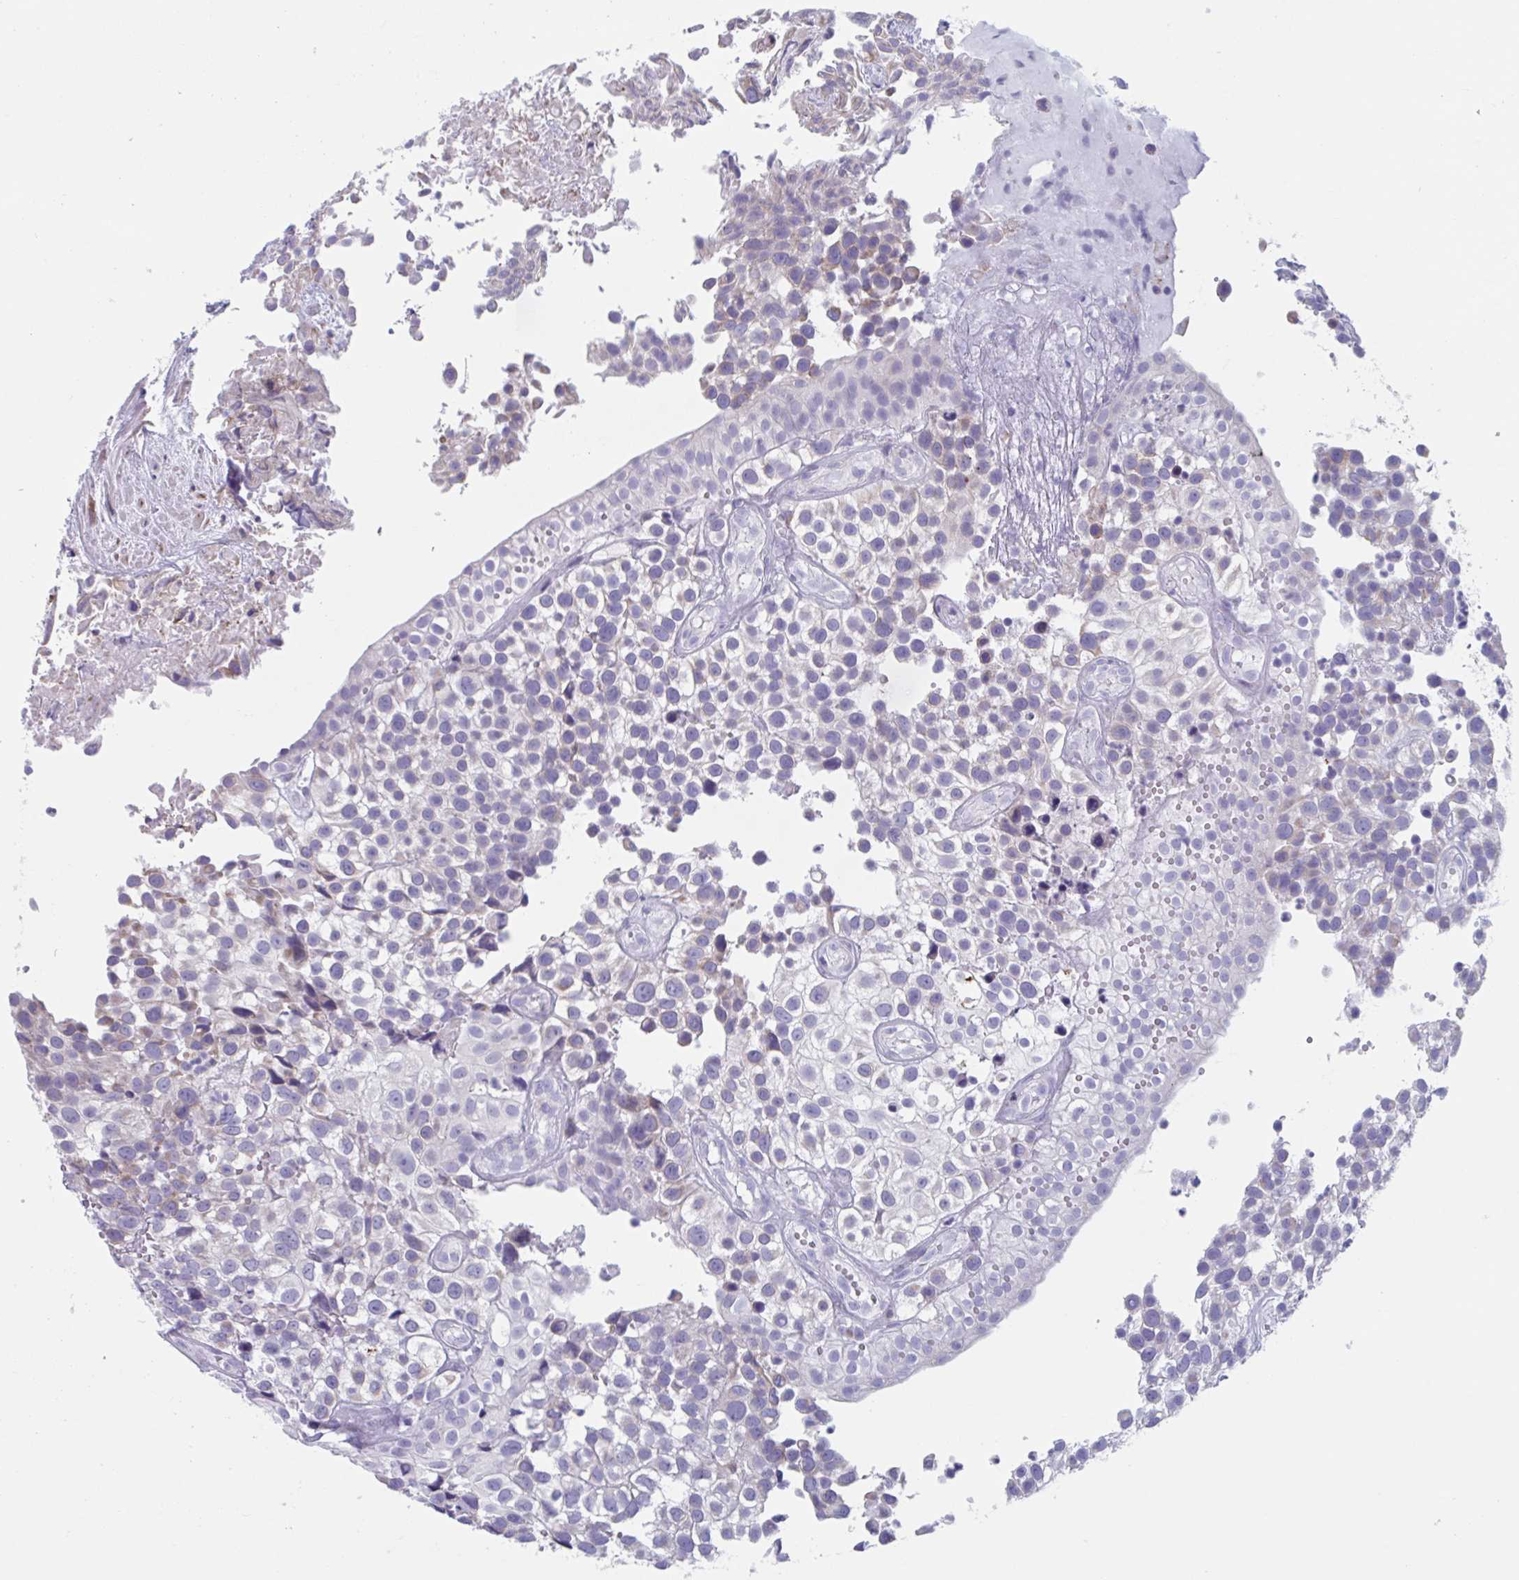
{"staining": {"intensity": "negative", "quantity": "none", "location": "none"}, "tissue": "urothelial cancer", "cell_type": "Tumor cells", "image_type": "cancer", "snomed": [{"axis": "morphology", "description": "Urothelial carcinoma, High grade"}, {"axis": "topography", "description": "Urinary bladder"}], "caption": "The image reveals no significant positivity in tumor cells of urothelial cancer. (Brightfield microscopy of DAB immunohistochemistry at high magnification).", "gene": "HSD11B2", "patient": {"sex": "male", "age": 56}}